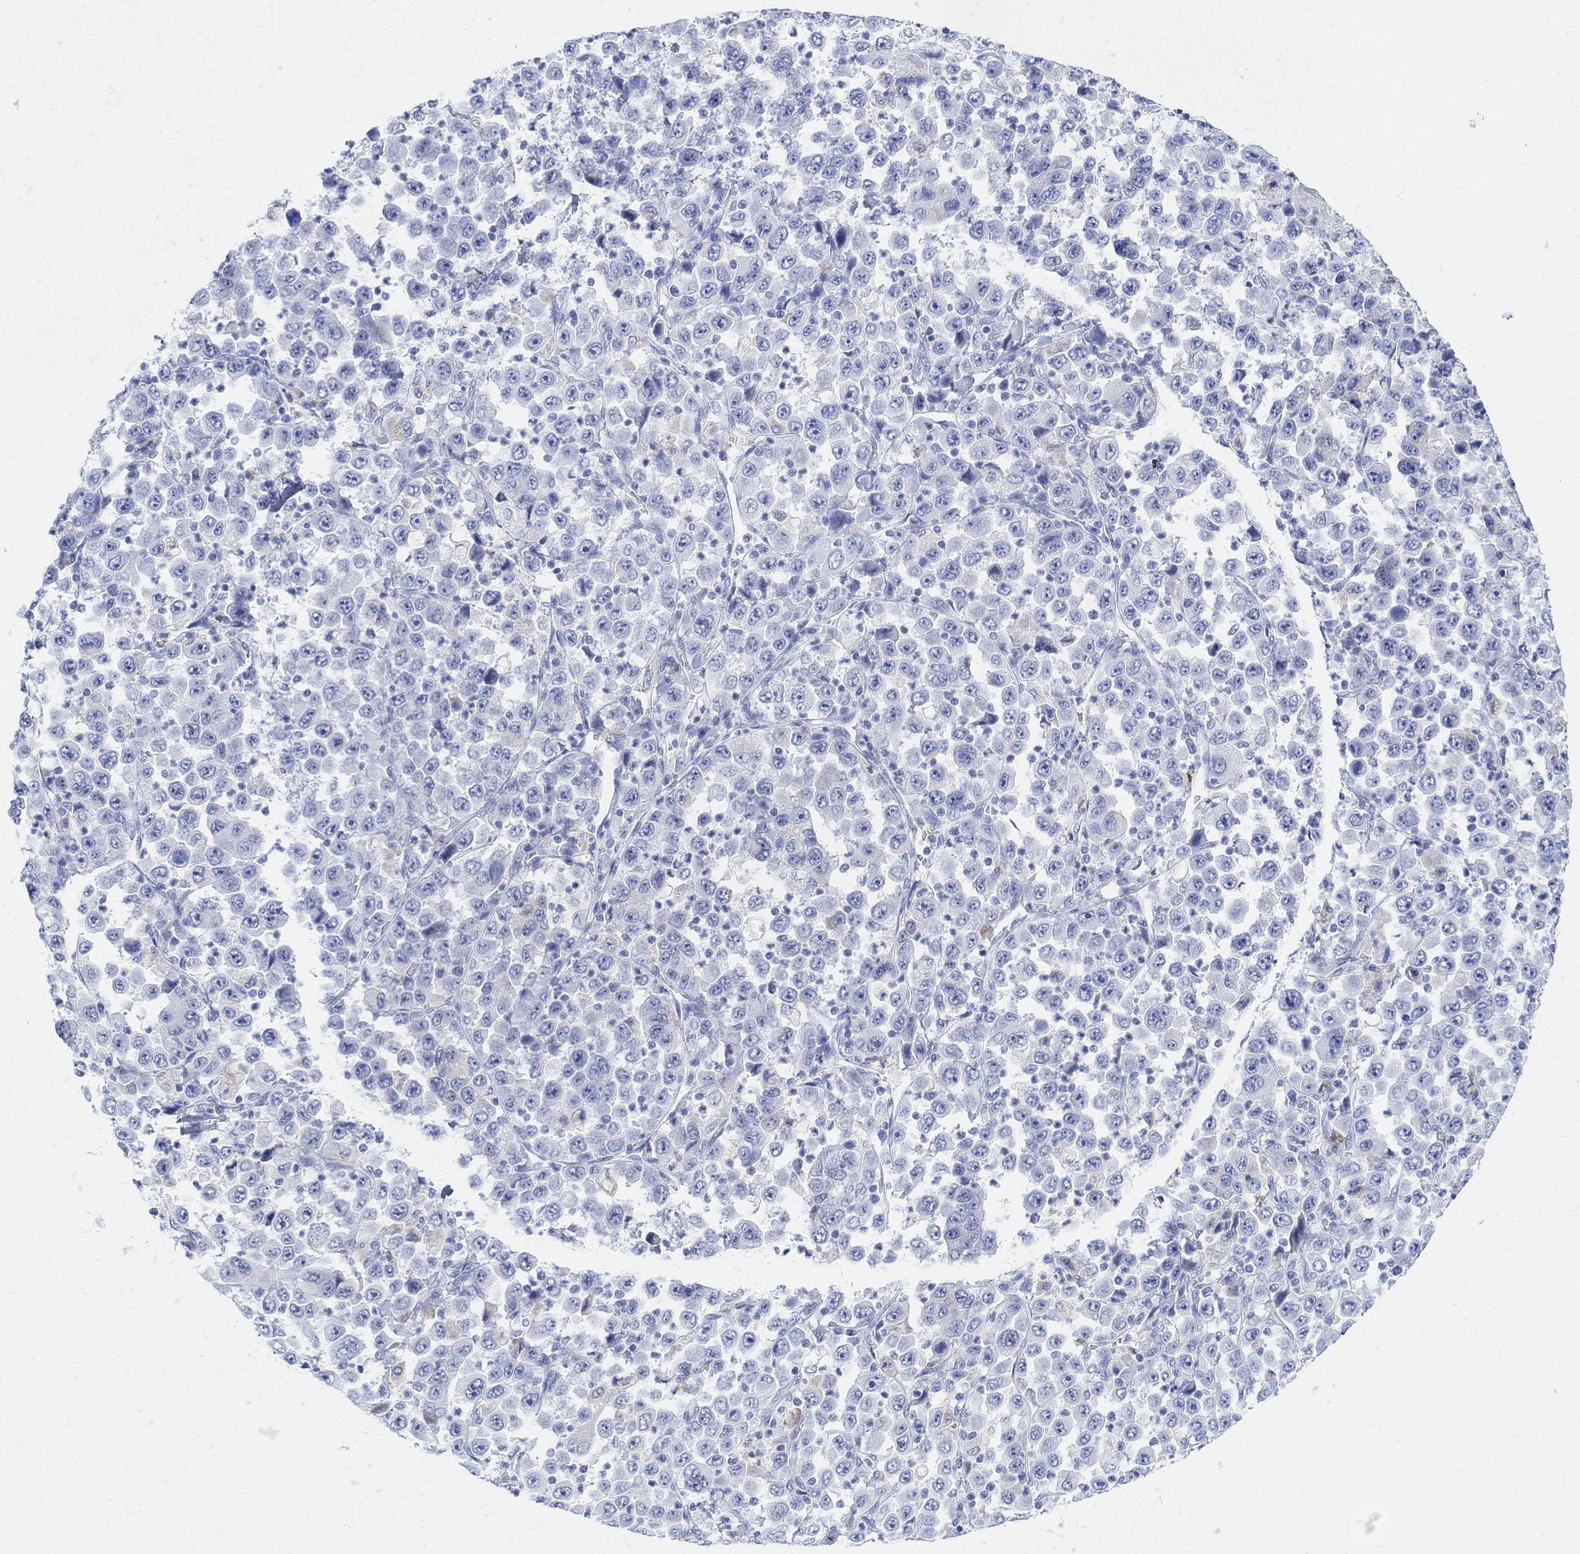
{"staining": {"intensity": "negative", "quantity": "none", "location": "none"}, "tissue": "stomach cancer", "cell_type": "Tumor cells", "image_type": "cancer", "snomed": [{"axis": "morphology", "description": "Normal tissue, NOS"}, {"axis": "morphology", "description": "Adenocarcinoma, NOS"}, {"axis": "topography", "description": "Stomach, upper"}, {"axis": "topography", "description": "Stomach"}], "caption": "Tumor cells show no significant protein staining in stomach cancer.", "gene": "RETNLB", "patient": {"sex": "male", "age": 59}}